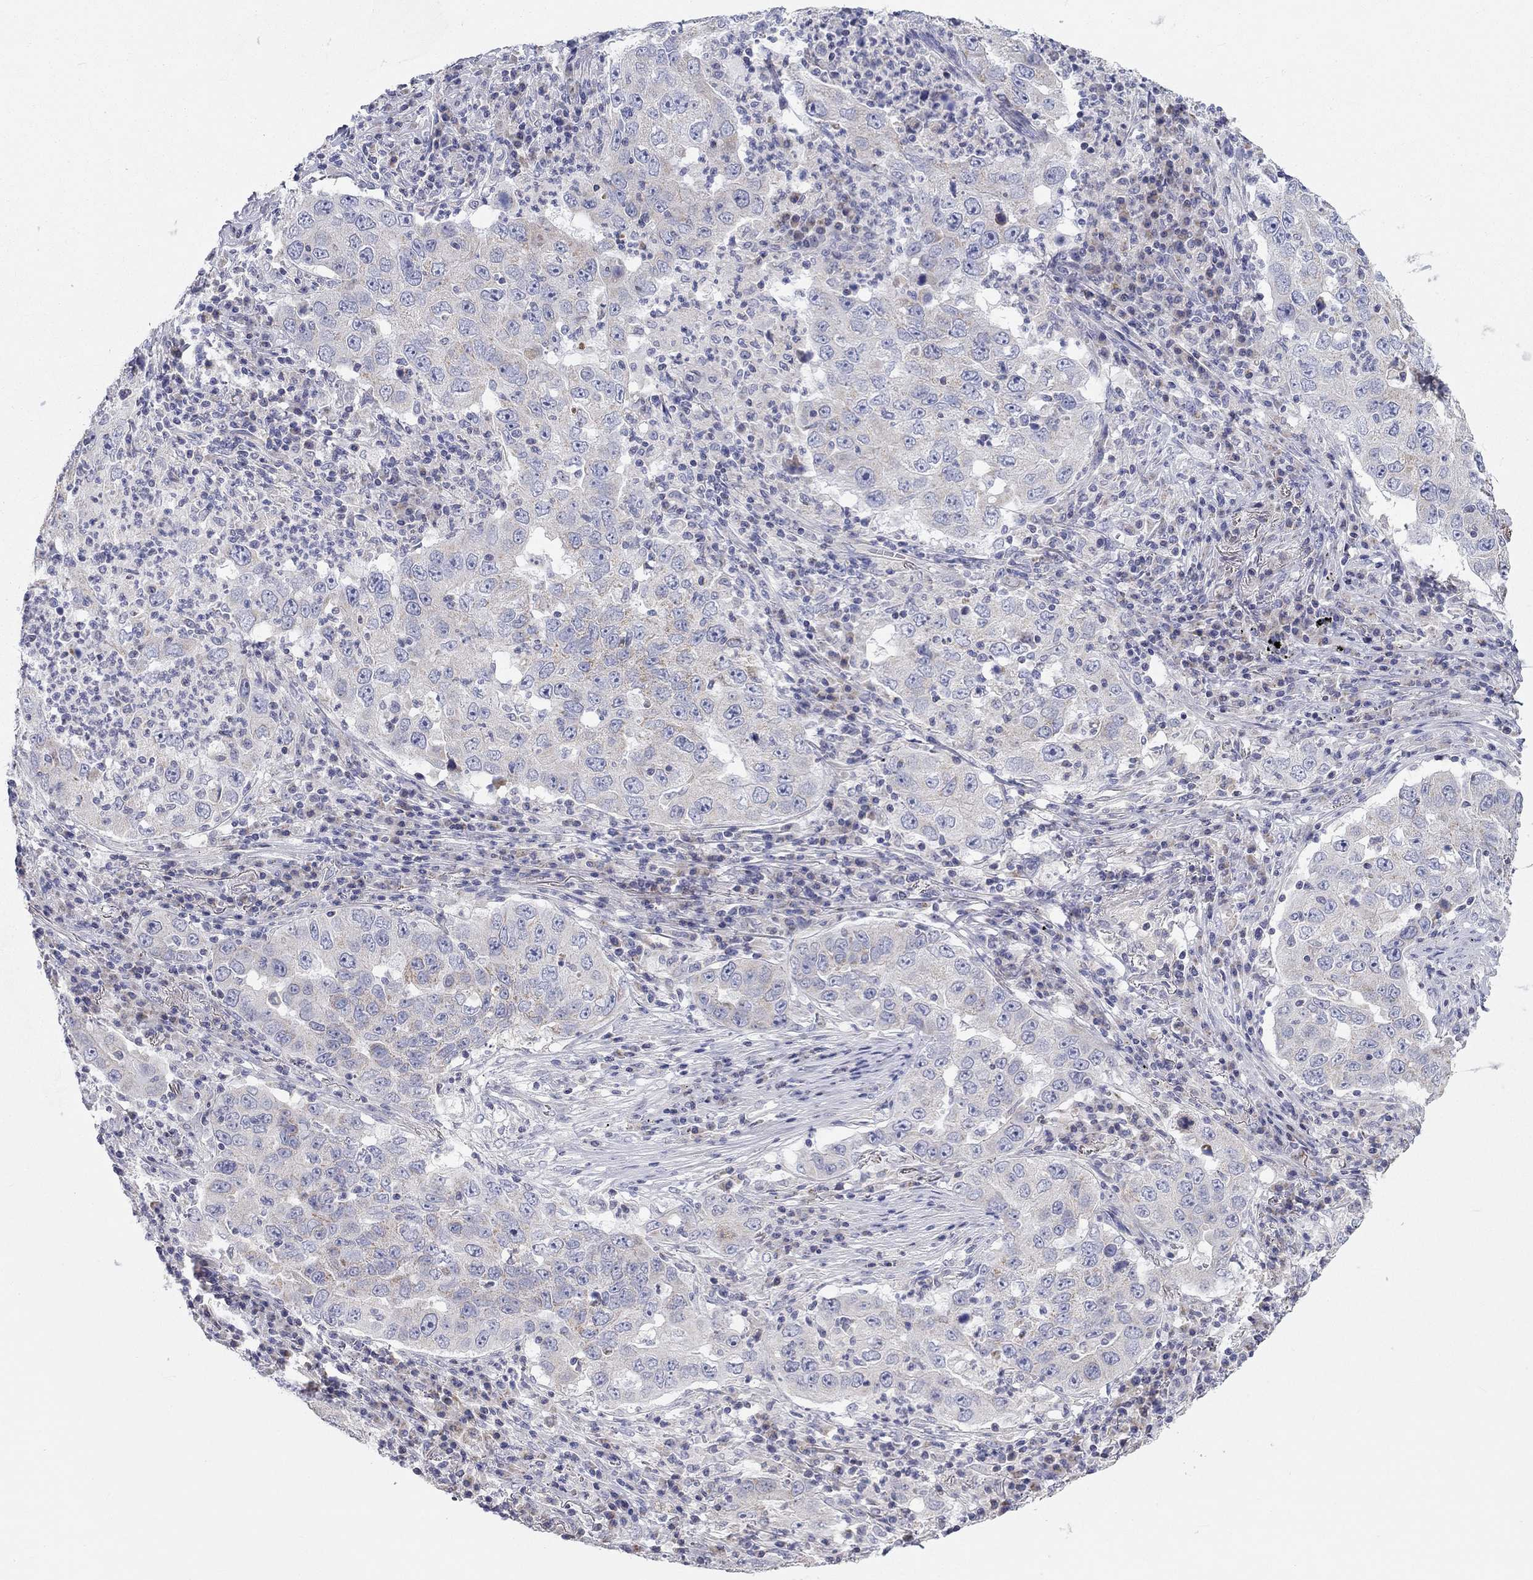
{"staining": {"intensity": "weak", "quantity": "<25%", "location": "cytoplasmic/membranous"}, "tissue": "lung cancer", "cell_type": "Tumor cells", "image_type": "cancer", "snomed": [{"axis": "morphology", "description": "Adenocarcinoma, NOS"}, {"axis": "topography", "description": "Lung"}], "caption": "Photomicrograph shows no protein expression in tumor cells of lung adenocarcinoma tissue.", "gene": "RCAN1", "patient": {"sex": "male", "age": 73}}